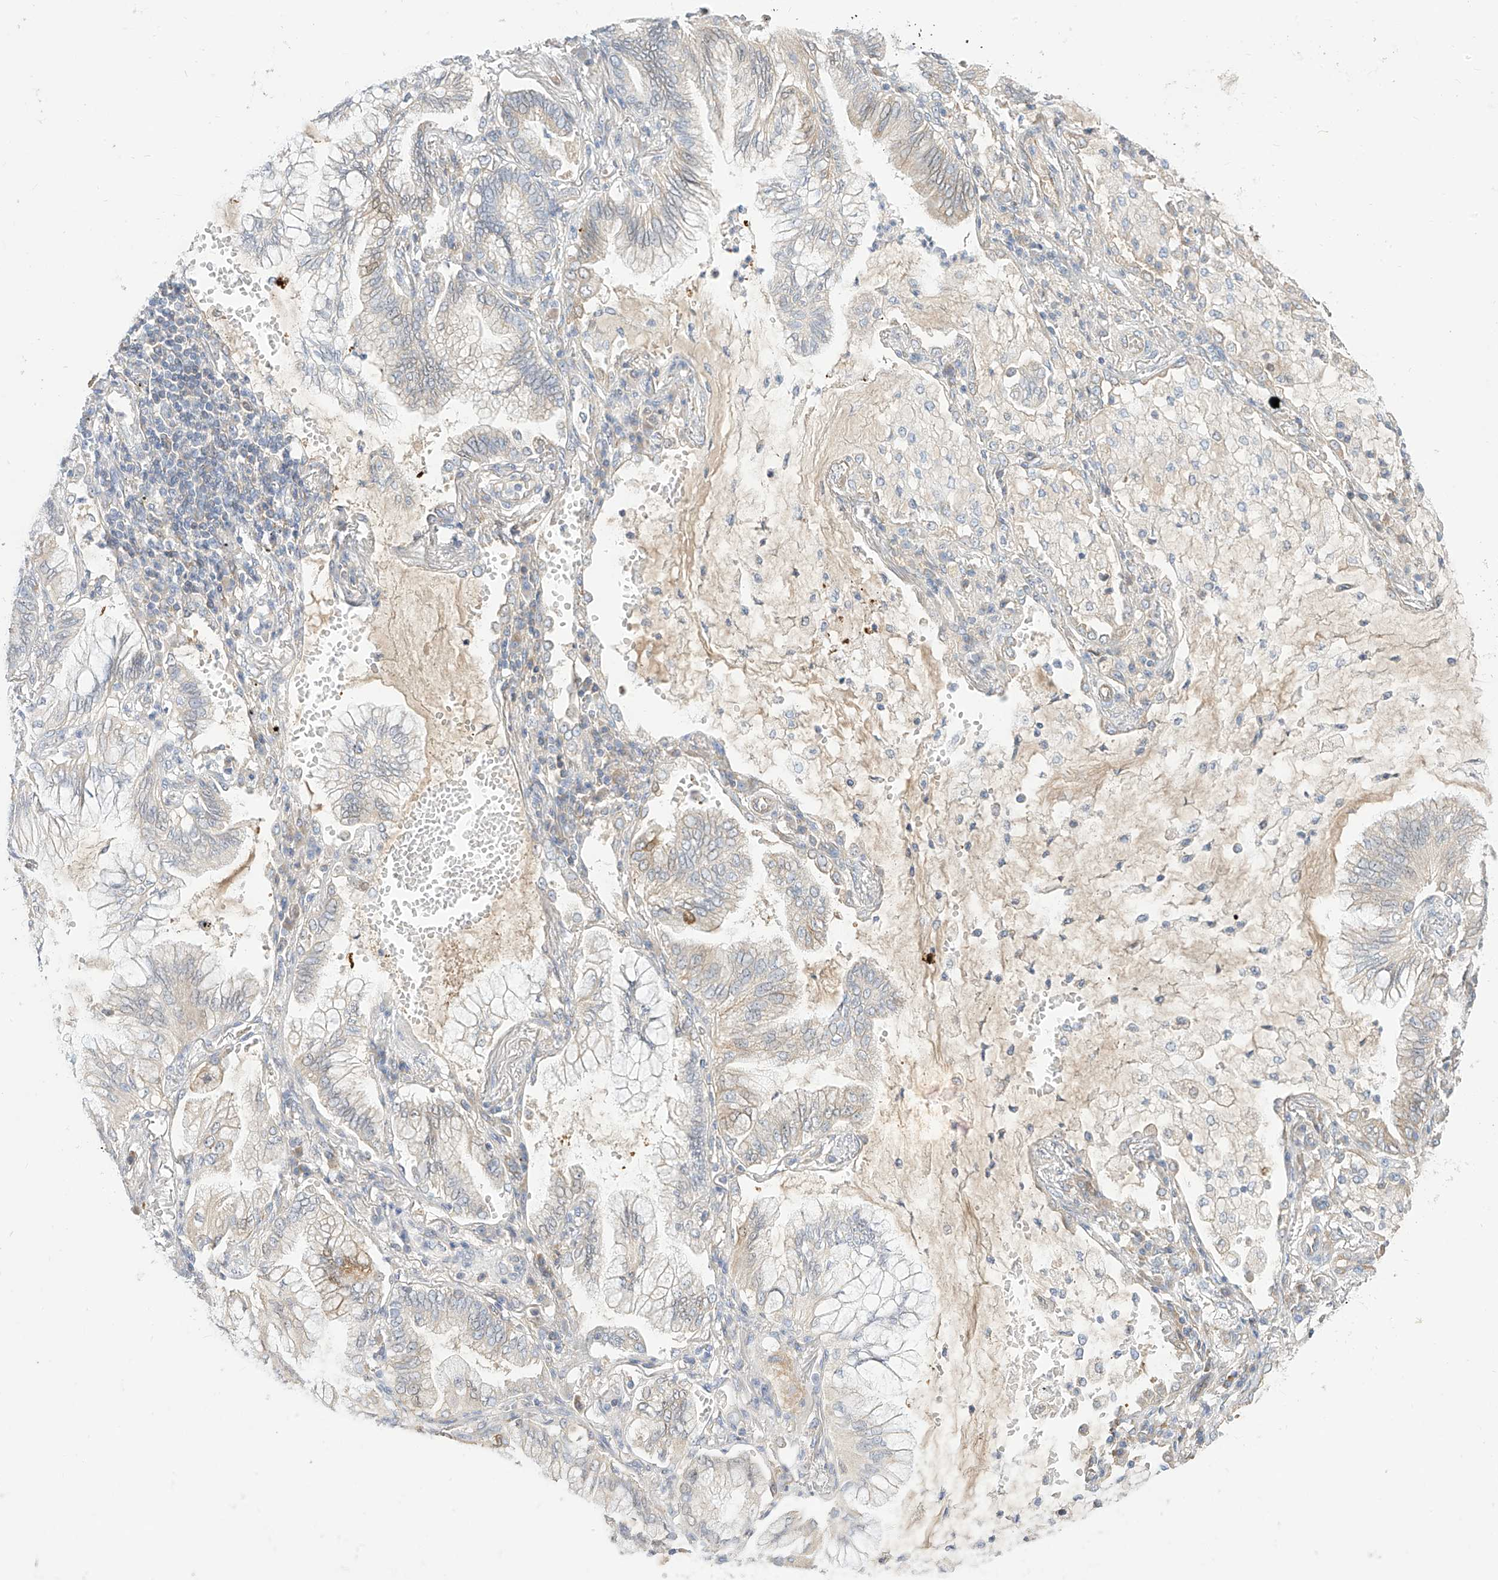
{"staining": {"intensity": "weak", "quantity": "<25%", "location": "cytoplasmic/membranous"}, "tissue": "lung cancer", "cell_type": "Tumor cells", "image_type": "cancer", "snomed": [{"axis": "morphology", "description": "Adenocarcinoma, NOS"}, {"axis": "topography", "description": "Lung"}], "caption": "There is no significant staining in tumor cells of lung cancer.", "gene": "RASA2", "patient": {"sex": "female", "age": 70}}